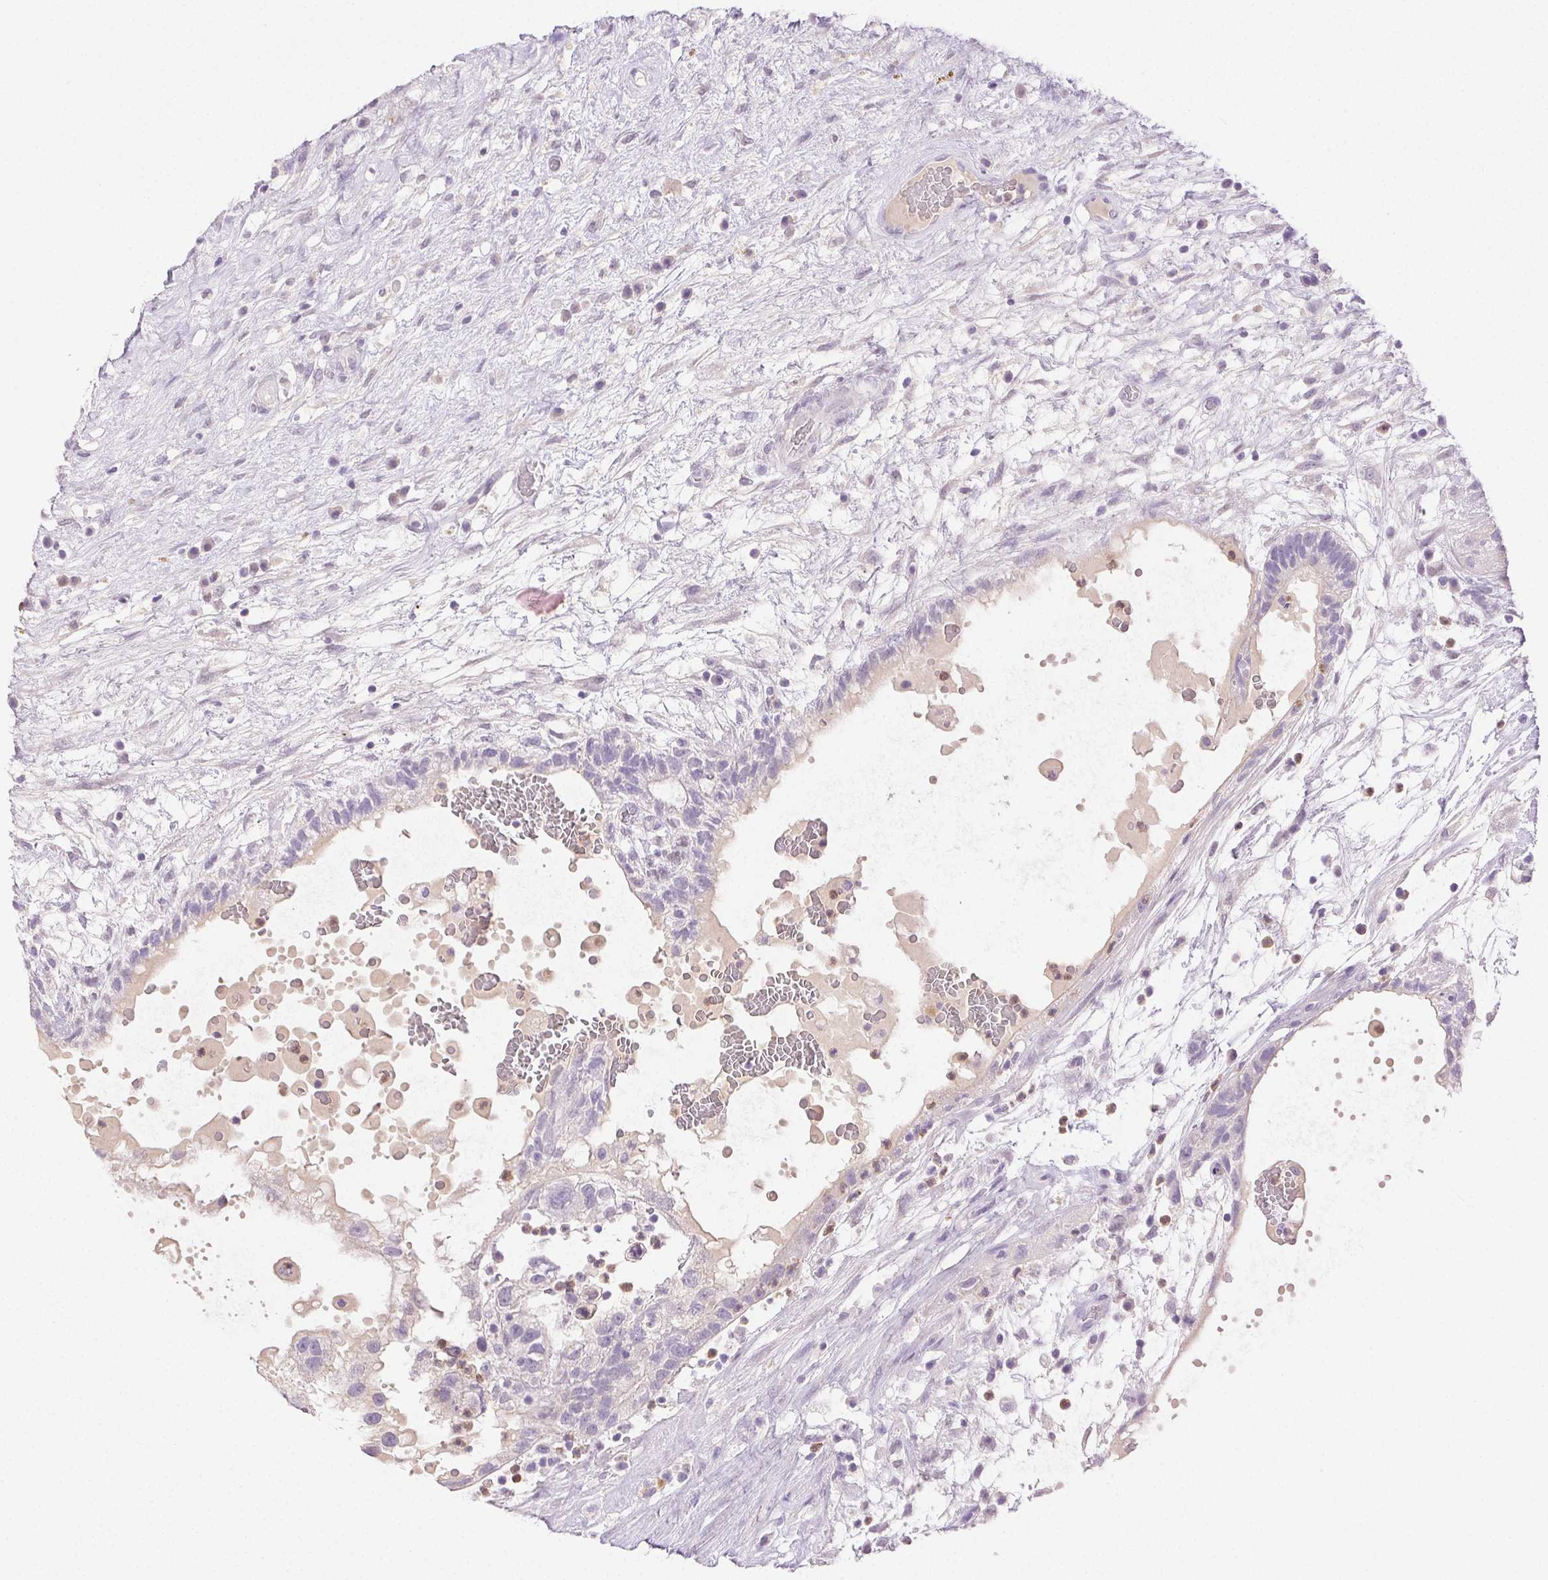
{"staining": {"intensity": "negative", "quantity": "none", "location": "none"}, "tissue": "testis cancer", "cell_type": "Tumor cells", "image_type": "cancer", "snomed": [{"axis": "morphology", "description": "Normal tissue, NOS"}, {"axis": "morphology", "description": "Carcinoma, Embryonal, NOS"}, {"axis": "topography", "description": "Testis"}], "caption": "The image shows no staining of tumor cells in testis cancer.", "gene": "EMX2", "patient": {"sex": "male", "age": 32}}